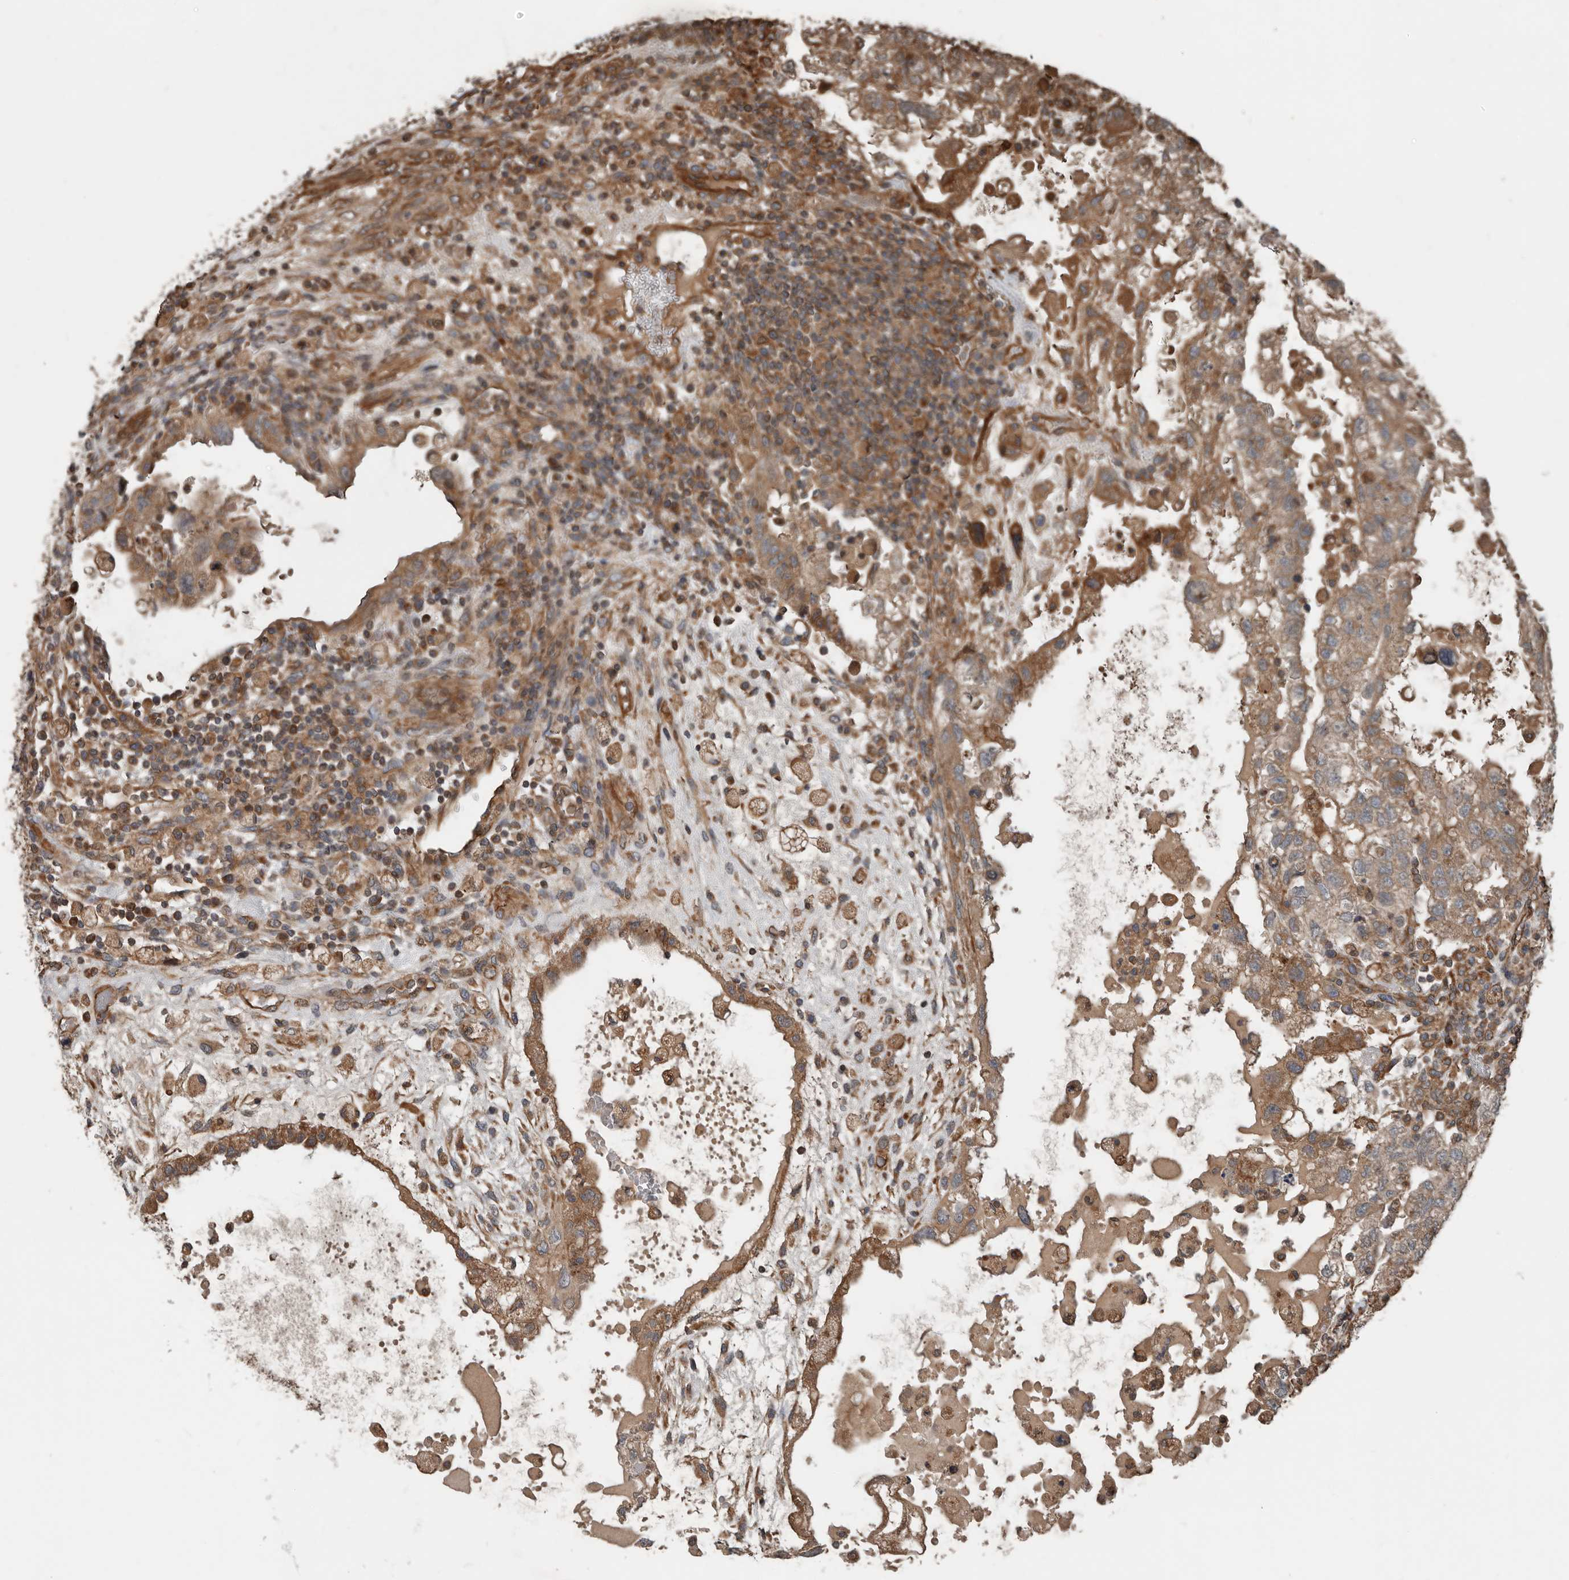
{"staining": {"intensity": "moderate", "quantity": ">75%", "location": "cytoplasmic/membranous"}, "tissue": "testis cancer", "cell_type": "Tumor cells", "image_type": "cancer", "snomed": [{"axis": "morphology", "description": "Carcinoma, Embryonal, NOS"}, {"axis": "topography", "description": "Testis"}], "caption": "Tumor cells exhibit medium levels of moderate cytoplasmic/membranous staining in about >75% of cells in human testis embryonal carcinoma.", "gene": "YOD1", "patient": {"sex": "male", "age": 36}}